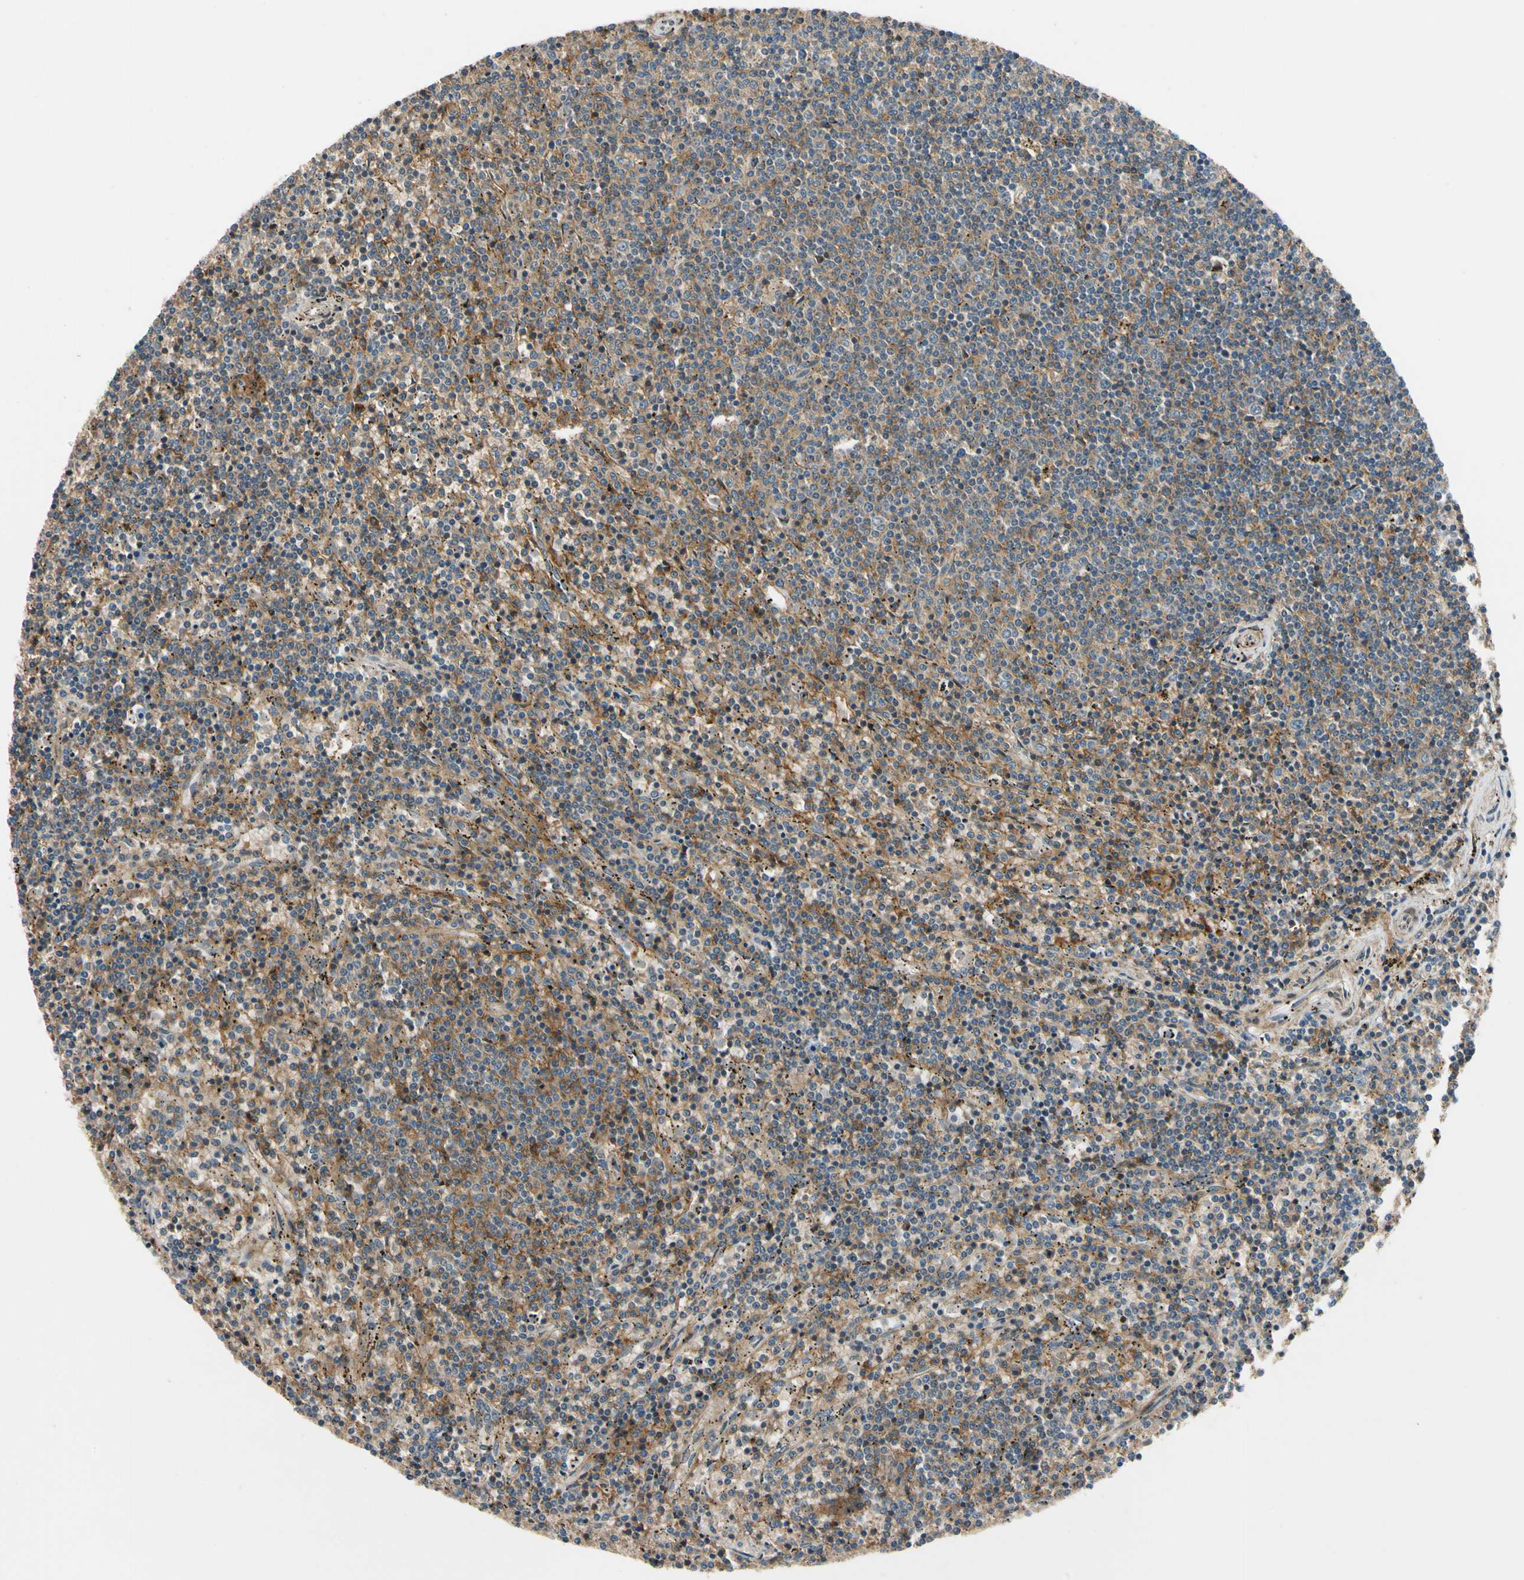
{"staining": {"intensity": "moderate", "quantity": "25%-75%", "location": "cytoplasmic/membranous"}, "tissue": "lymphoma", "cell_type": "Tumor cells", "image_type": "cancer", "snomed": [{"axis": "morphology", "description": "Malignant lymphoma, non-Hodgkin's type, Low grade"}, {"axis": "topography", "description": "Spleen"}], "caption": "Immunohistochemistry image of malignant lymphoma, non-Hodgkin's type (low-grade) stained for a protein (brown), which displays medium levels of moderate cytoplasmic/membranous staining in approximately 25%-75% of tumor cells.", "gene": "MST1R", "patient": {"sex": "female", "age": 50}}